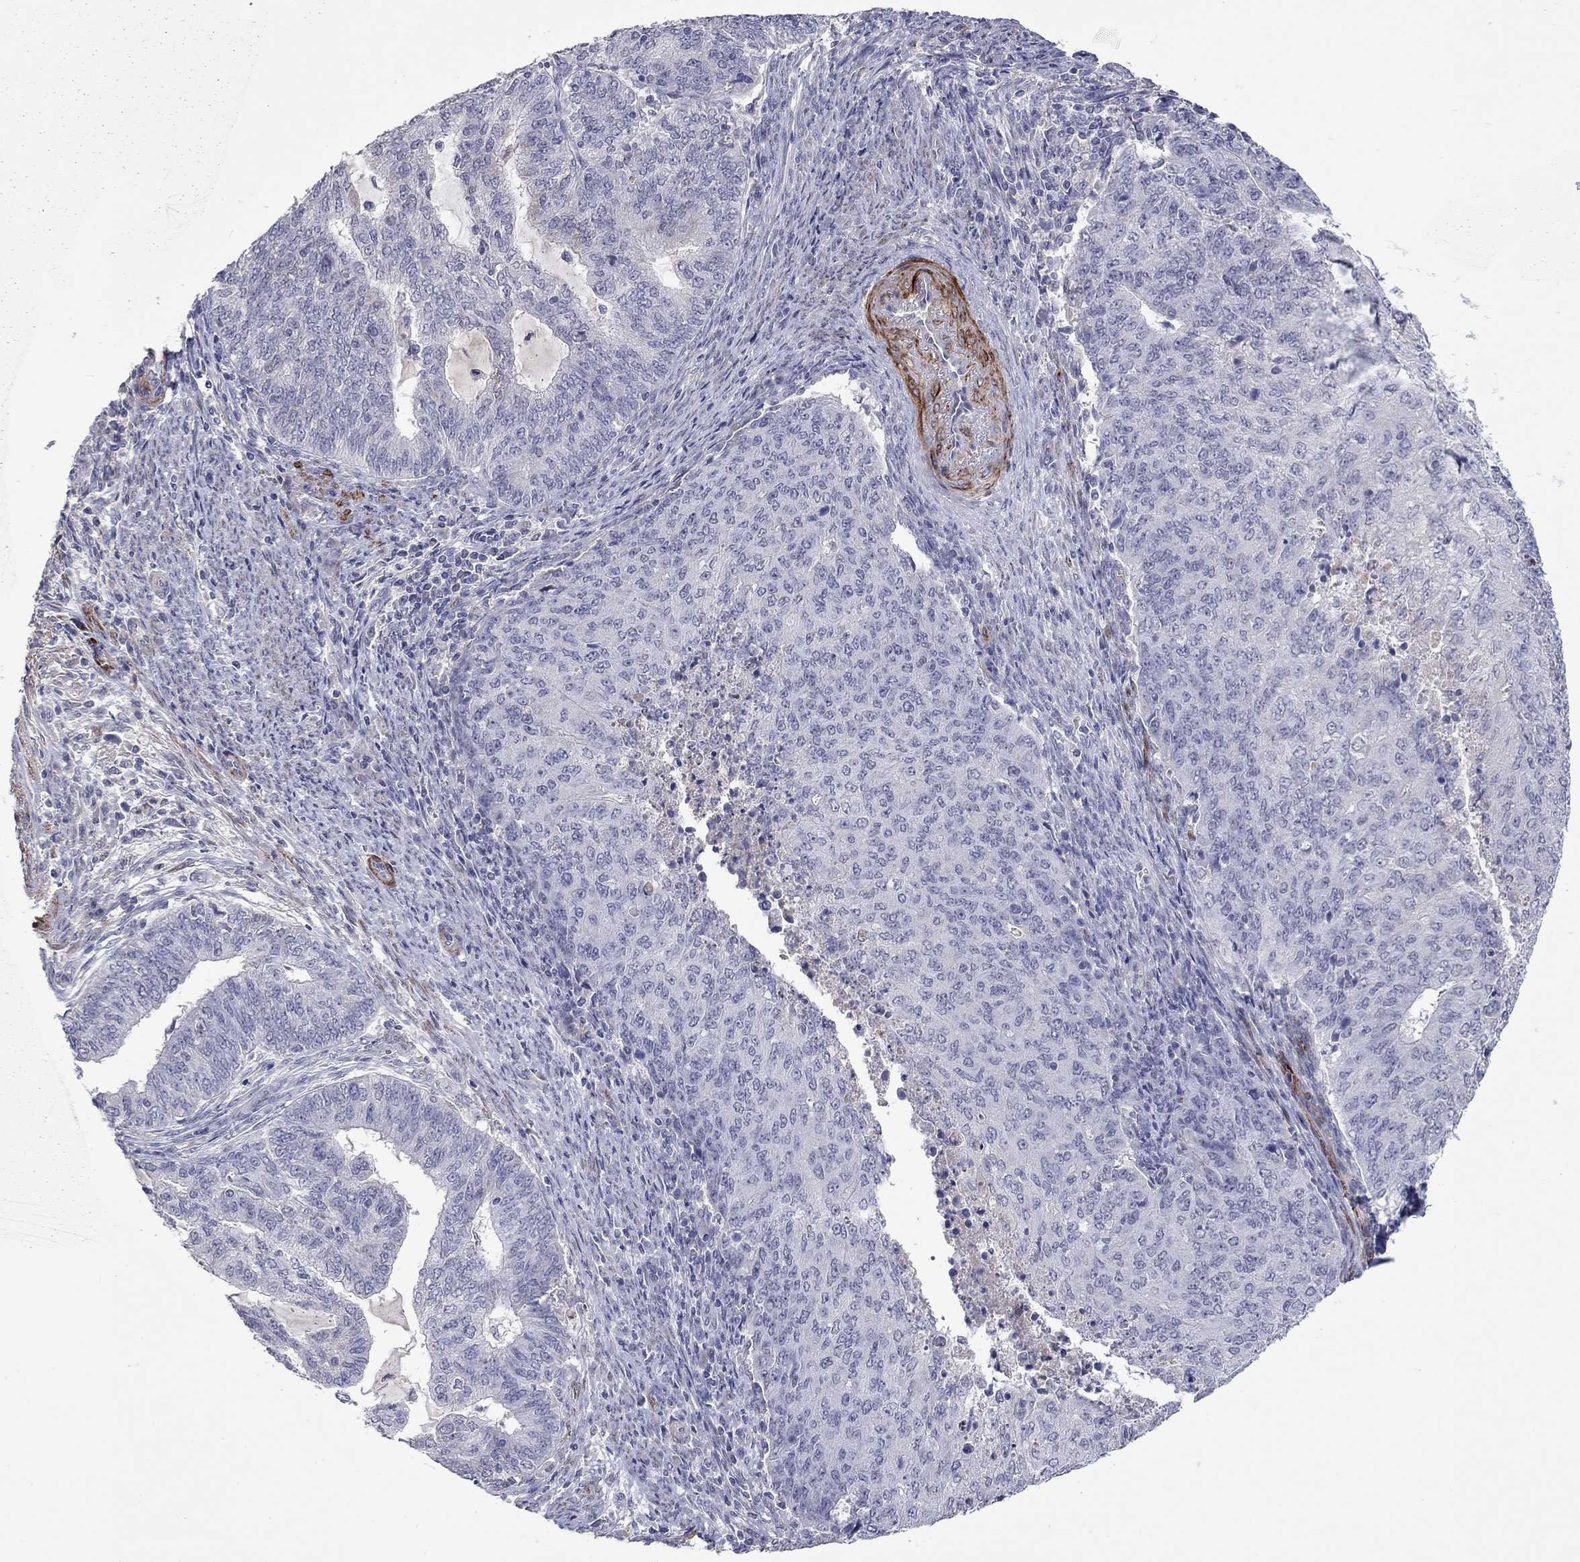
{"staining": {"intensity": "negative", "quantity": "none", "location": "none"}, "tissue": "endometrial cancer", "cell_type": "Tumor cells", "image_type": "cancer", "snomed": [{"axis": "morphology", "description": "Adenocarcinoma, NOS"}, {"axis": "topography", "description": "Endometrium"}], "caption": "High magnification brightfield microscopy of endometrial cancer (adenocarcinoma) stained with DAB (brown) and counterstained with hematoxylin (blue): tumor cells show no significant expression.", "gene": "IP6K3", "patient": {"sex": "female", "age": 82}}